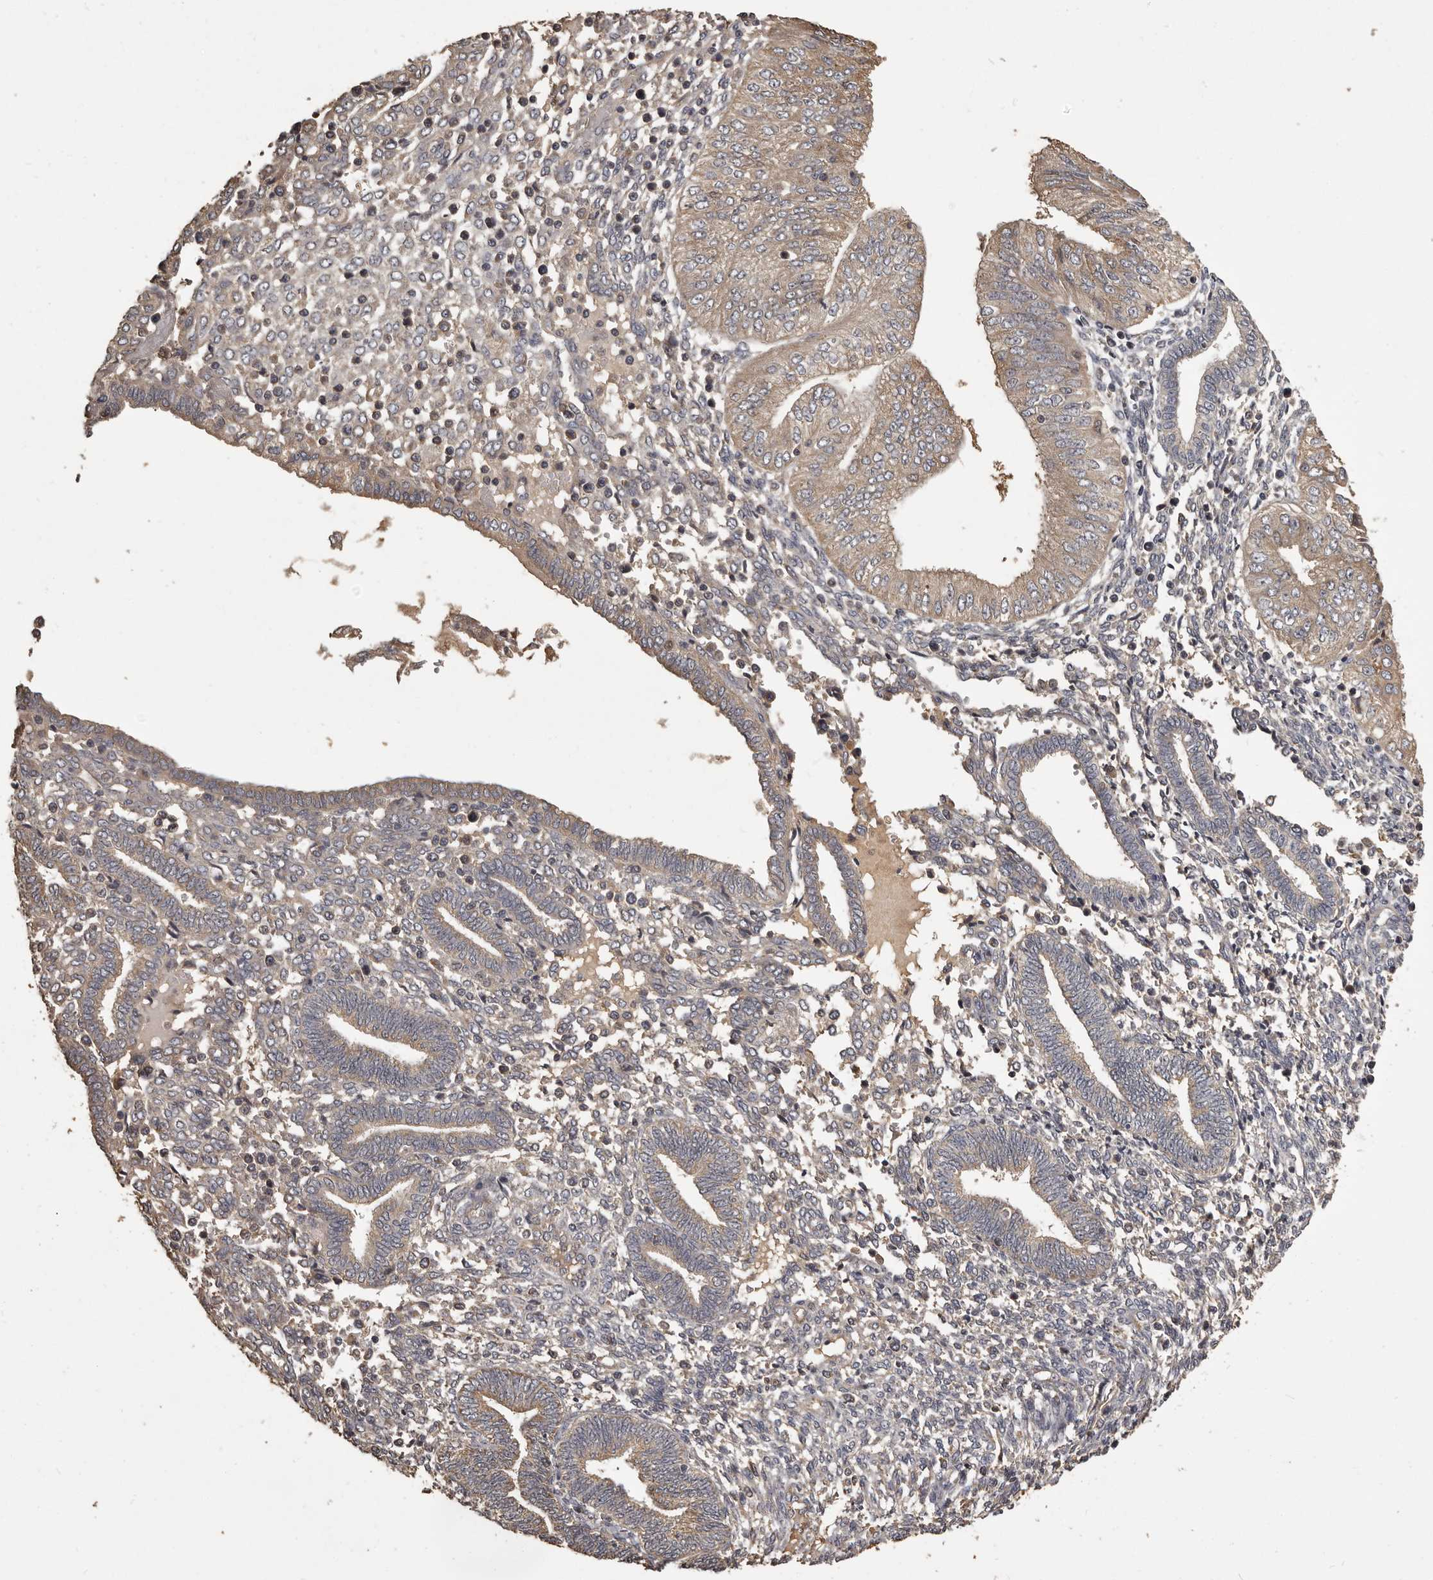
{"staining": {"intensity": "weak", "quantity": "25%-75%", "location": "cytoplasmic/membranous"}, "tissue": "endometrial cancer", "cell_type": "Tumor cells", "image_type": "cancer", "snomed": [{"axis": "morphology", "description": "Normal tissue, NOS"}, {"axis": "morphology", "description": "Adenocarcinoma, NOS"}, {"axis": "topography", "description": "Endometrium"}], "caption": "Protein staining exhibits weak cytoplasmic/membranous staining in approximately 25%-75% of tumor cells in endometrial cancer.", "gene": "MGAT5", "patient": {"sex": "female", "age": 53}}